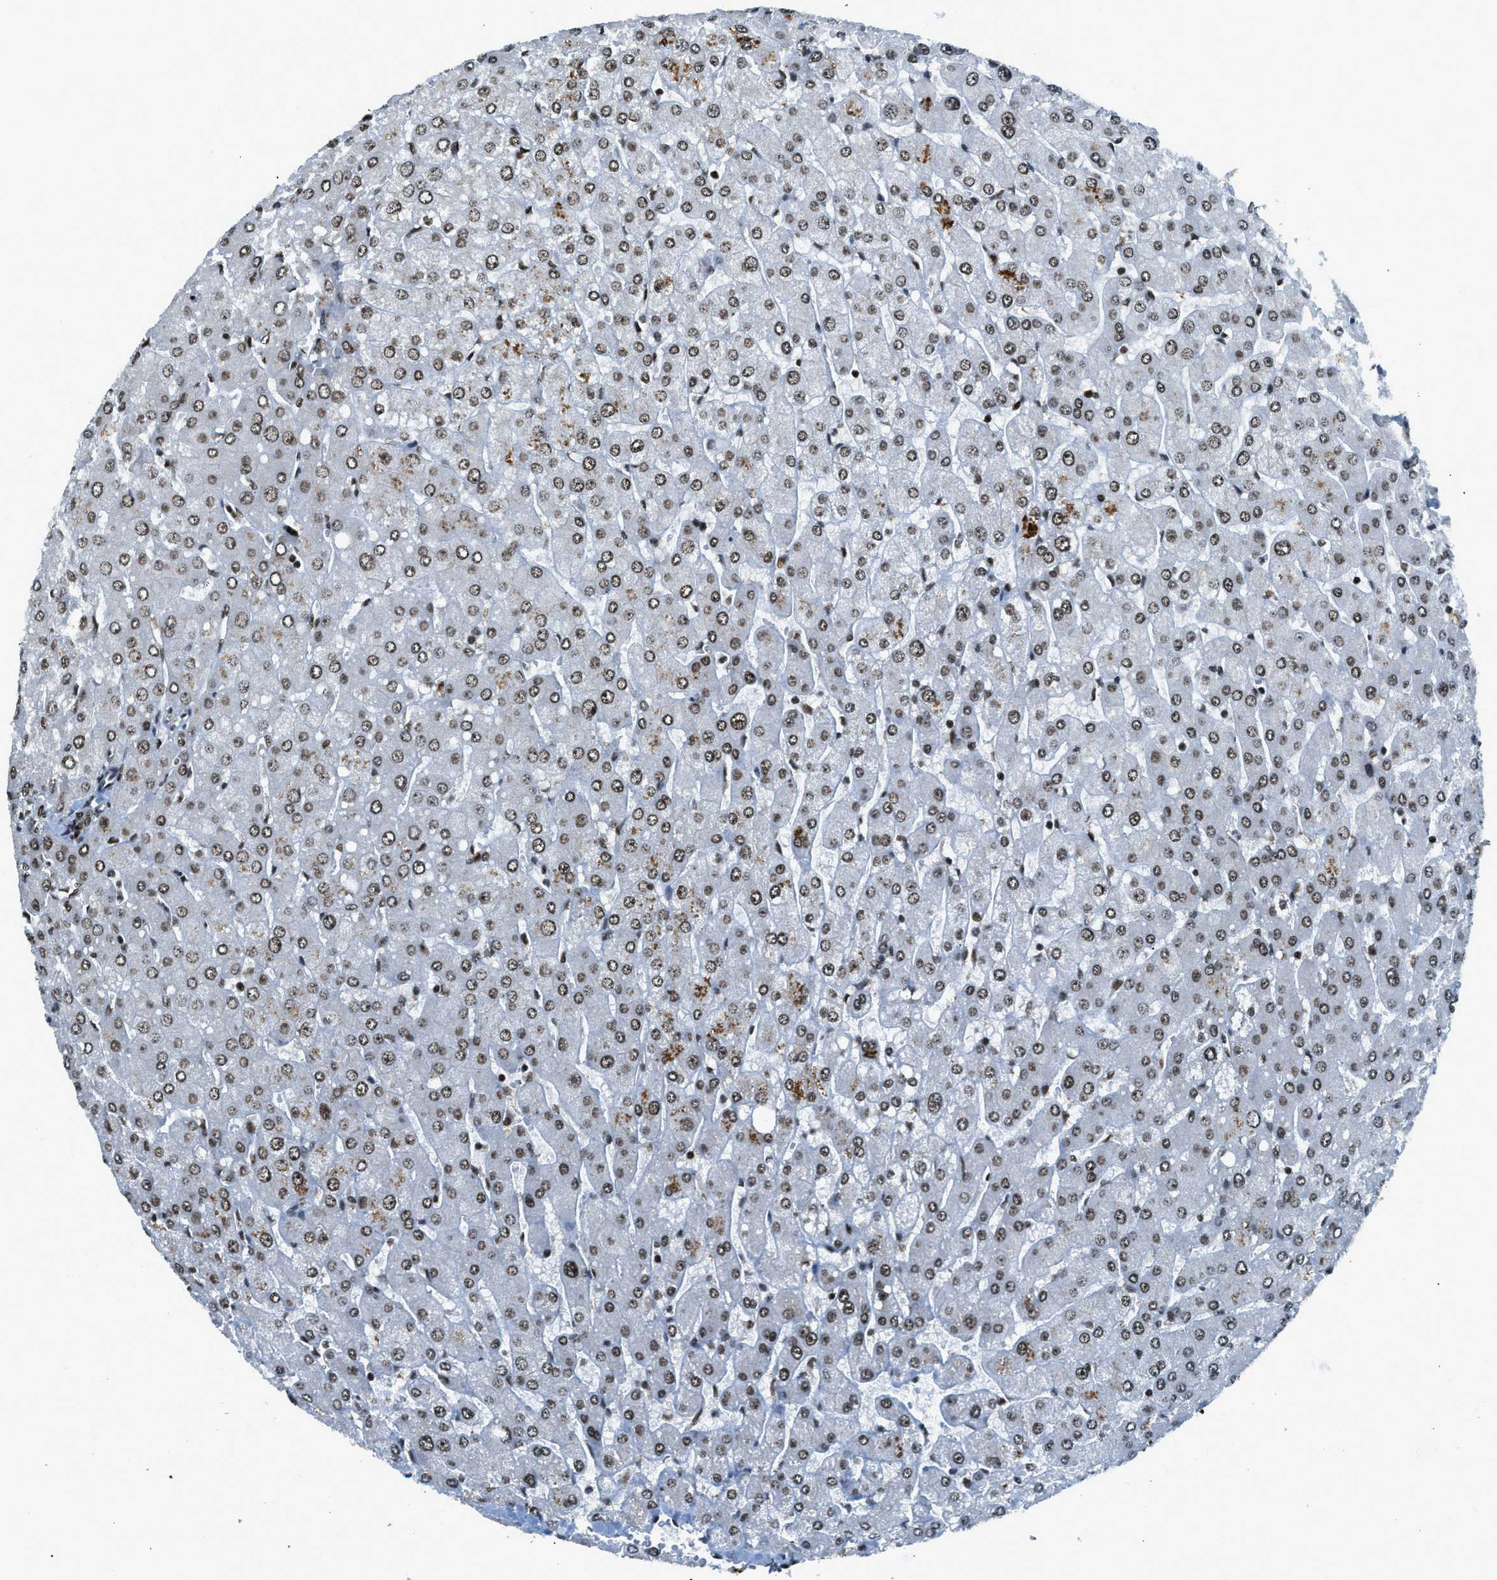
{"staining": {"intensity": "strong", "quantity": ">75%", "location": "nuclear"}, "tissue": "liver", "cell_type": "Cholangiocytes", "image_type": "normal", "snomed": [{"axis": "morphology", "description": "Normal tissue, NOS"}, {"axis": "topography", "description": "Liver"}], "caption": "Immunohistochemistry staining of benign liver, which shows high levels of strong nuclear positivity in about >75% of cholangiocytes indicating strong nuclear protein staining. The staining was performed using DAB (3,3'-diaminobenzidine) (brown) for protein detection and nuclei were counterstained in hematoxylin (blue).", "gene": "RAD51B", "patient": {"sex": "male", "age": 55}}